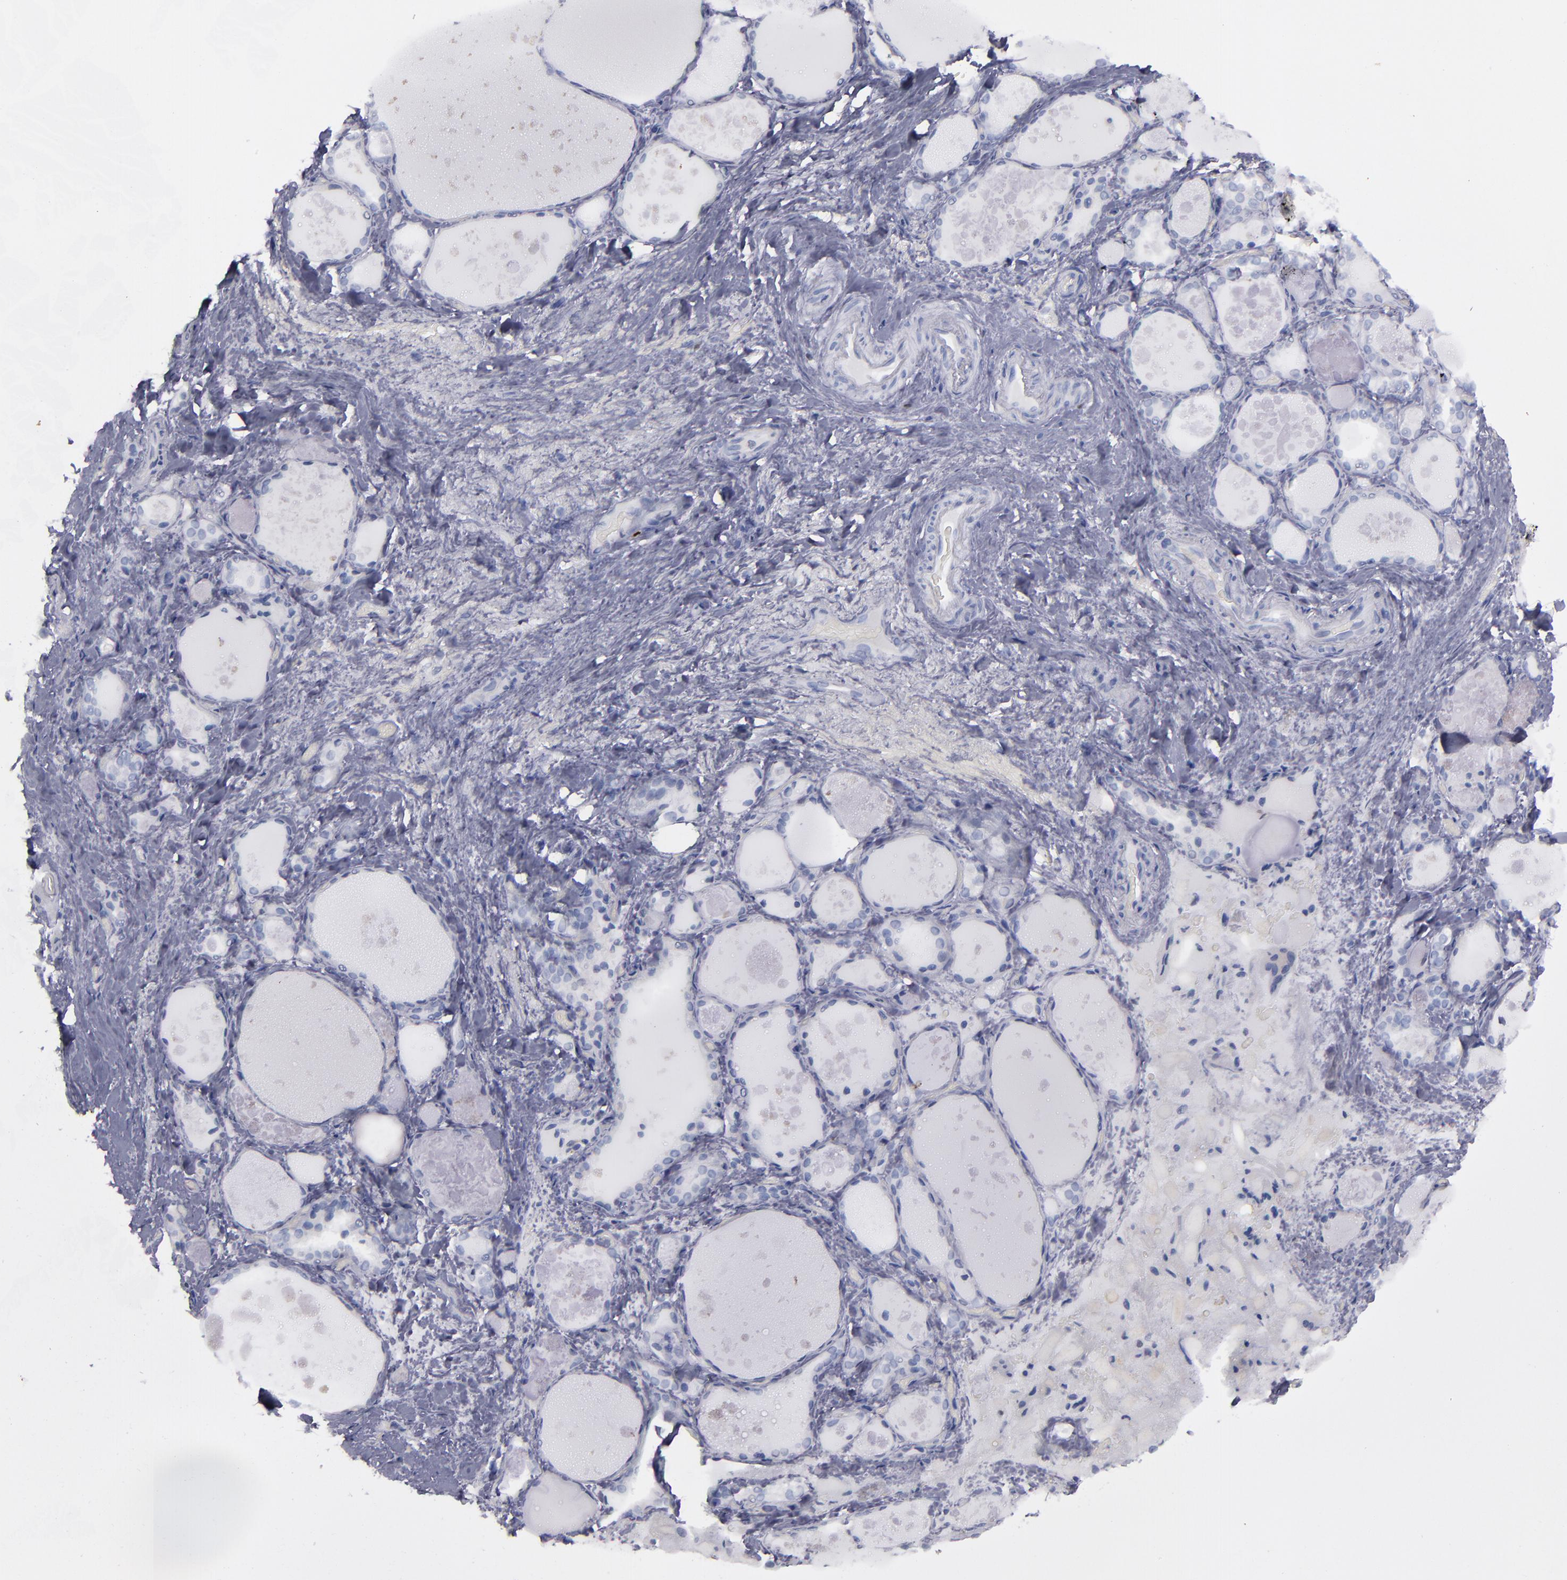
{"staining": {"intensity": "negative", "quantity": "none", "location": "none"}, "tissue": "thyroid gland", "cell_type": "Glandular cells", "image_type": "normal", "snomed": [{"axis": "morphology", "description": "Normal tissue, NOS"}, {"axis": "topography", "description": "Thyroid gland"}], "caption": "Immunohistochemistry (IHC) micrograph of benign thyroid gland: thyroid gland stained with DAB shows no significant protein expression in glandular cells. (Stains: DAB (3,3'-diaminobenzidine) immunohistochemistry with hematoxylin counter stain, Microscopy: brightfield microscopy at high magnification).", "gene": "IRF8", "patient": {"sex": "female", "age": 75}}